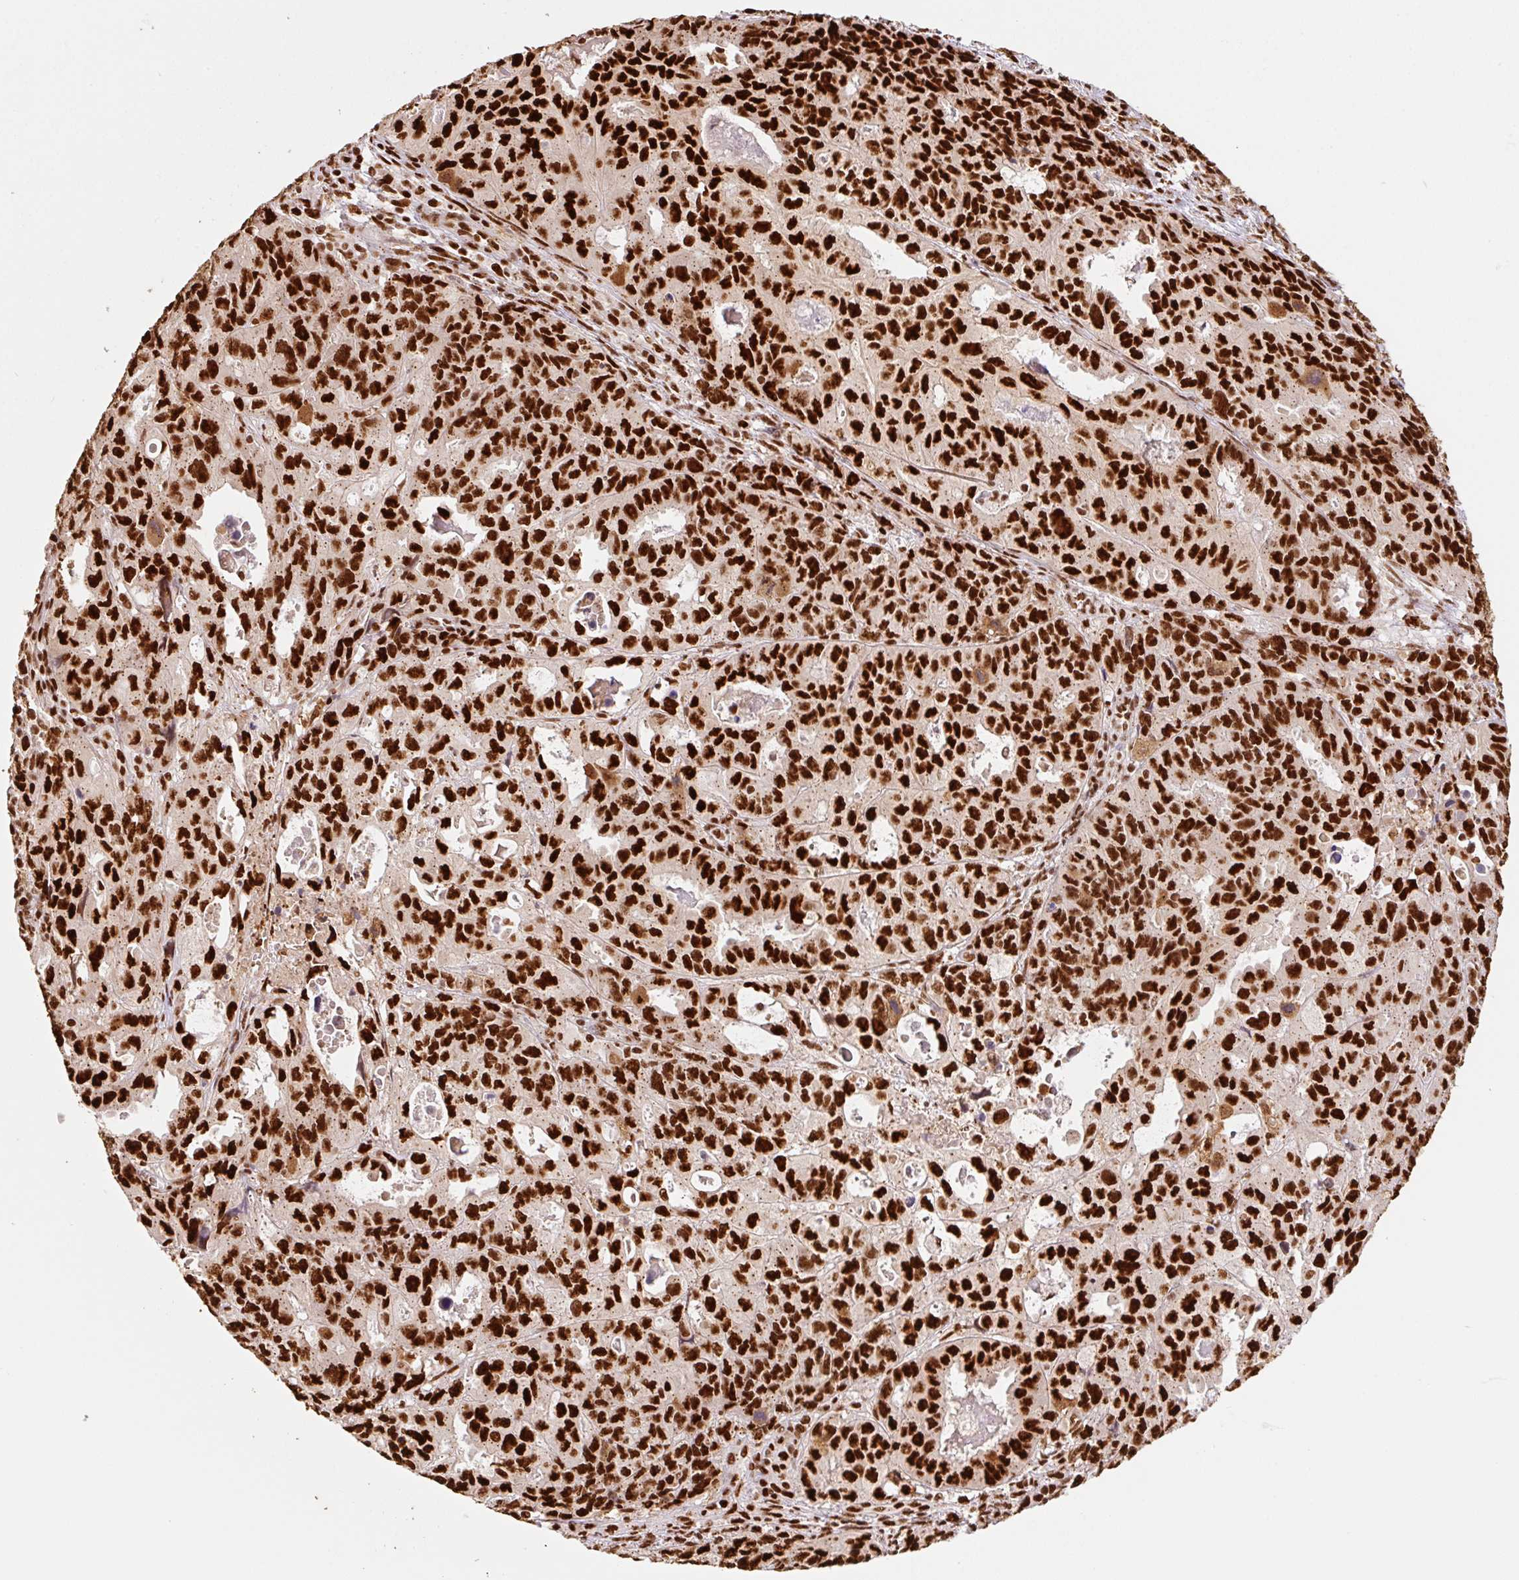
{"staining": {"intensity": "strong", "quantity": ">75%", "location": "nuclear"}, "tissue": "endometrial cancer", "cell_type": "Tumor cells", "image_type": "cancer", "snomed": [{"axis": "morphology", "description": "Adenocarcinoma, NOS"}, {"axis": "topography", "description": "Uterus"}], "caption": "Immunohistochemical staining of human endometrial cancer (adenocarcinoma) exhibits high levels of strong nuclear expression in about >75% of tumor cells. (brown staining indicates protein expression, while blue staining denotes nuclei).", "gene": "GPR139", "patient": {"sex": "female", "age": 79}}